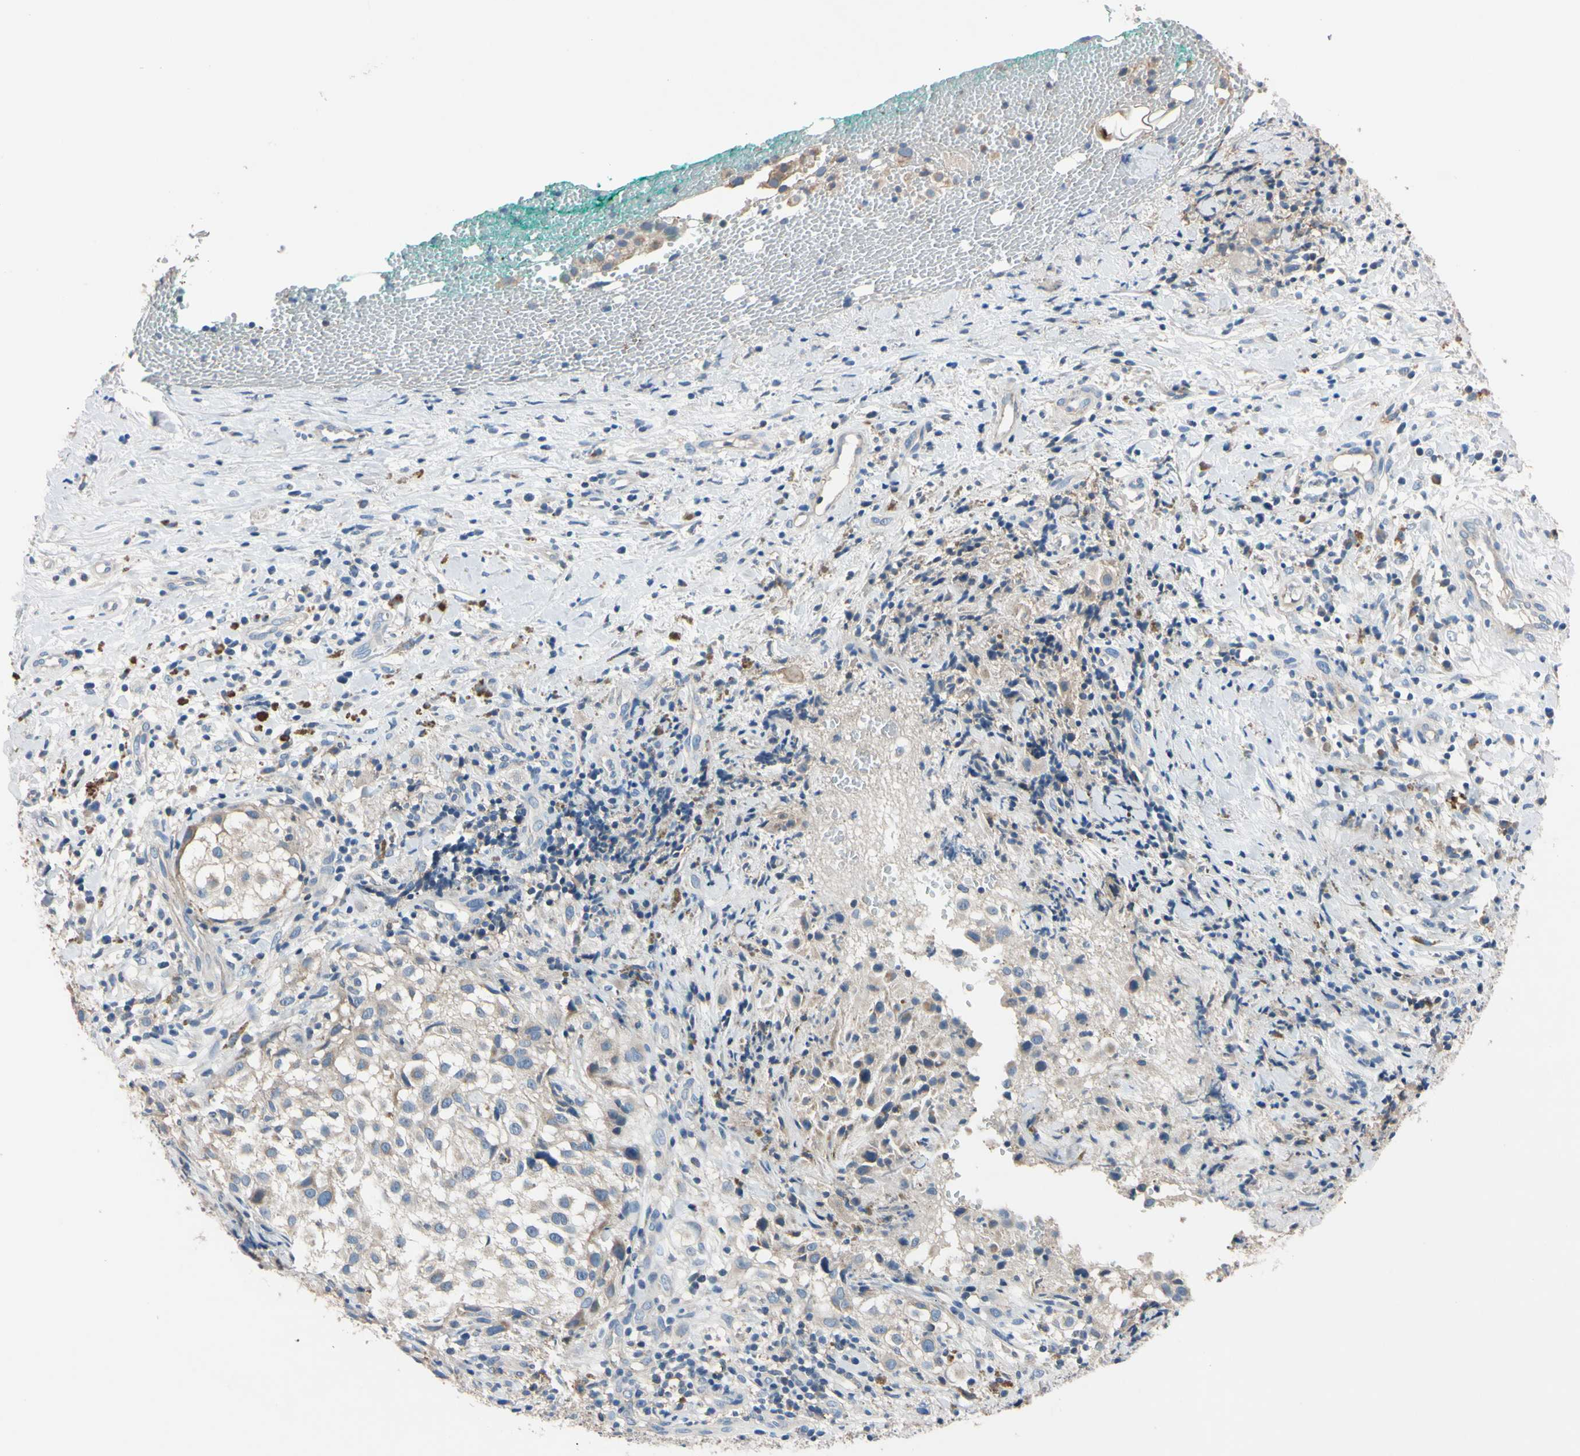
{"staining": {"intensity": "negative", "quantity": "none", "location": "none"}, "tissue": "melanoma", "cell_type": "Tumor cells", "image_type": "cancer", "snomed": [{"axis": "morphology", "description": "Necrosis, NOS"}, {"axis": "morphology", "description": "Malignant melanoma, NOS"}, {"axis": "topography", "description": "Skin"}], "caption": "Tumor cells are negative for protein expression in human malignant melanoma.", "gene": "PNKD", "patient": {"sex": "female", "age": 87}}